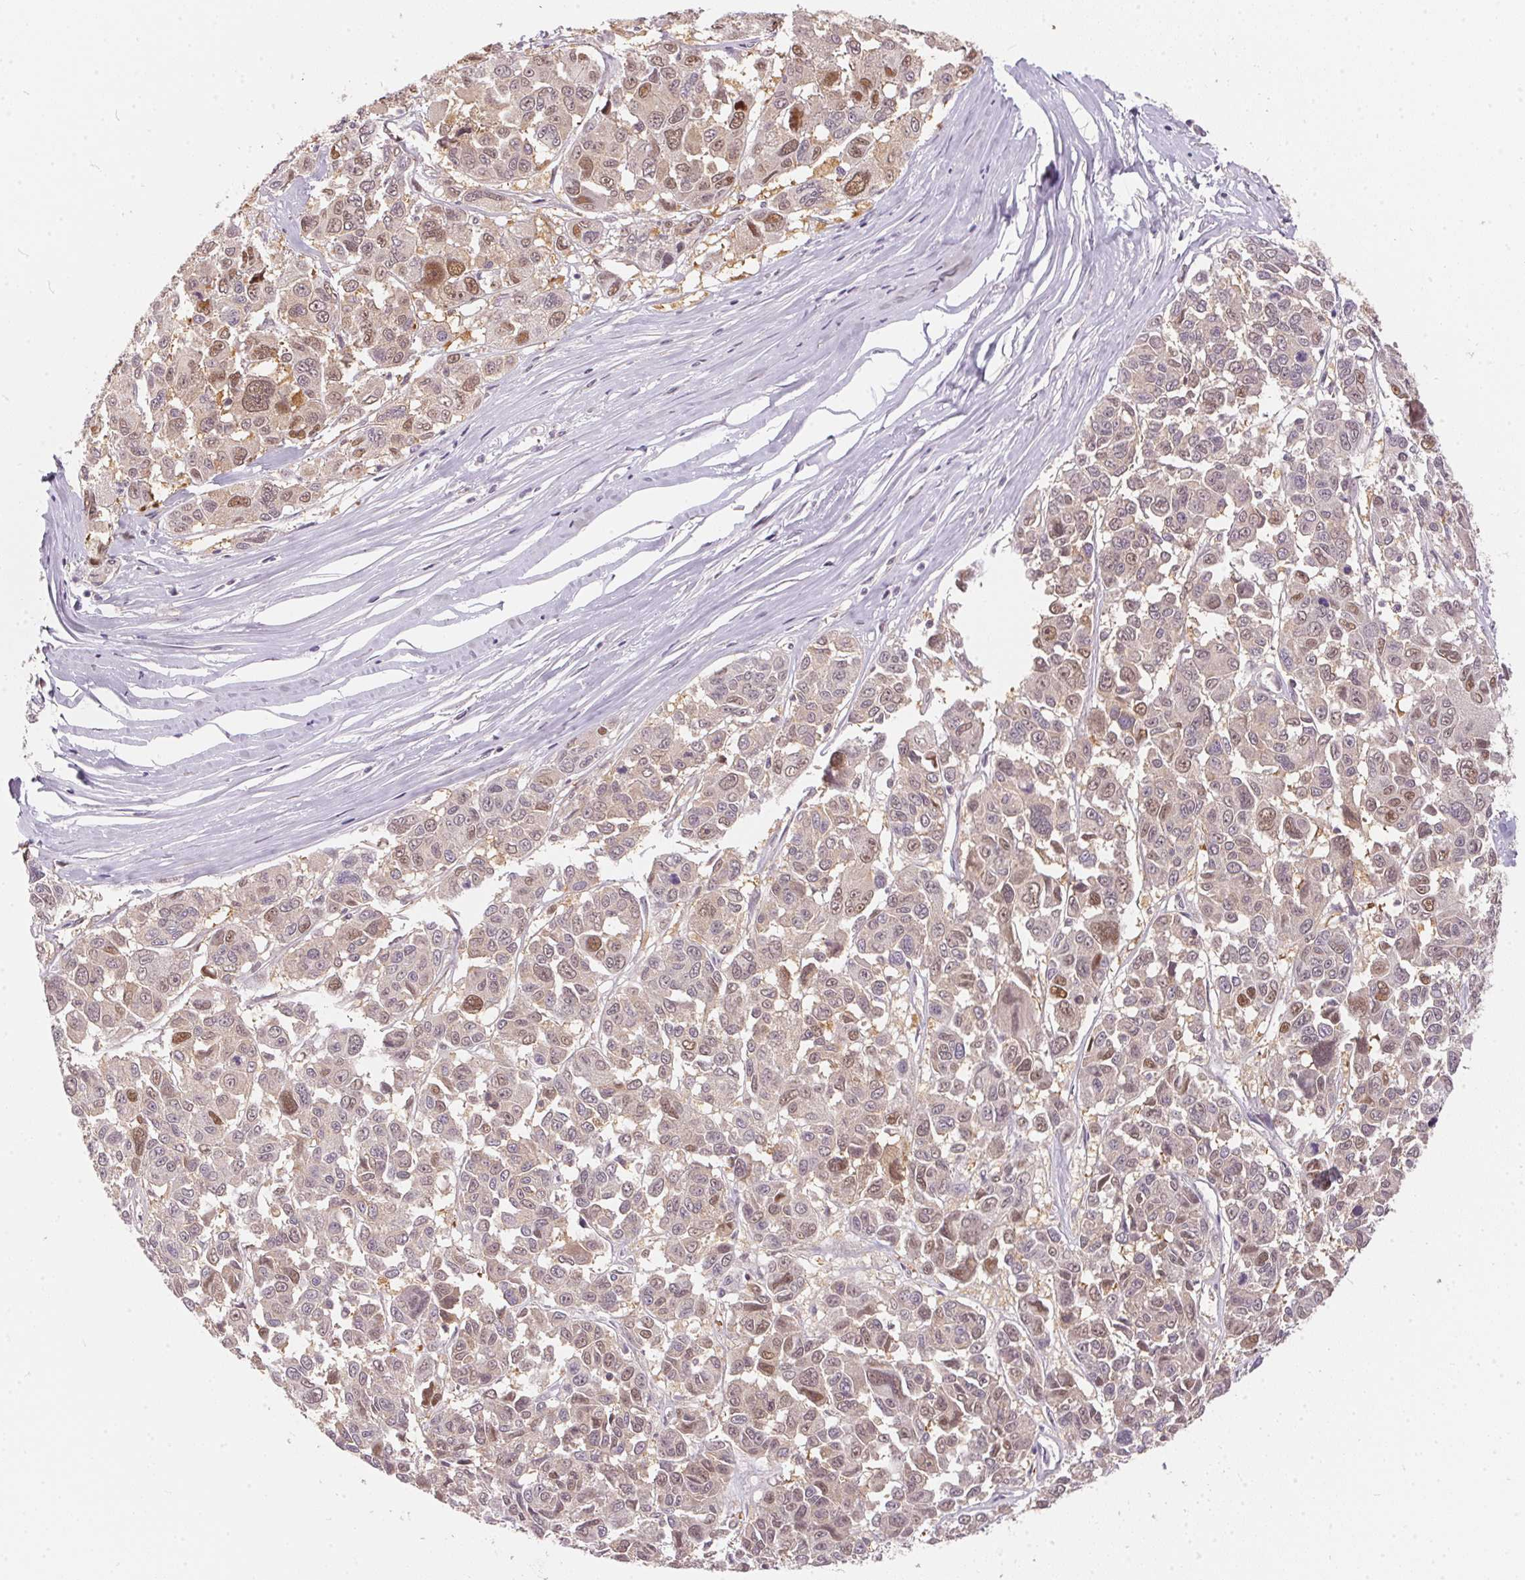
{"staining": {"intensity": "moderate", "quantity": "25%-75%", "location": "nuclear"}, "tissue": "melanoma", "cell_type": "Tumor cells", "image_type": "cancer", "snomed": [{"axis": "morphology", "description": "Malignant melanoma, NOS"}, {"axis": "topography", "description": "Skin"}], "caption": "Immunohistochemistry (IHC) staining of melanoma, which demonstrates medium levels of moderate nuclear positivity in approximately 25%-75% of tumor cells indicating moderate nuclear protein positivity. The staining was performed using DAB (3,3'-diaminobenzidine) (brown) for protein detection and nuclei were counterstained in hematoxylin (blue).", "gene": "BLMH", "patient": {"sex": "female", "age": 66}}